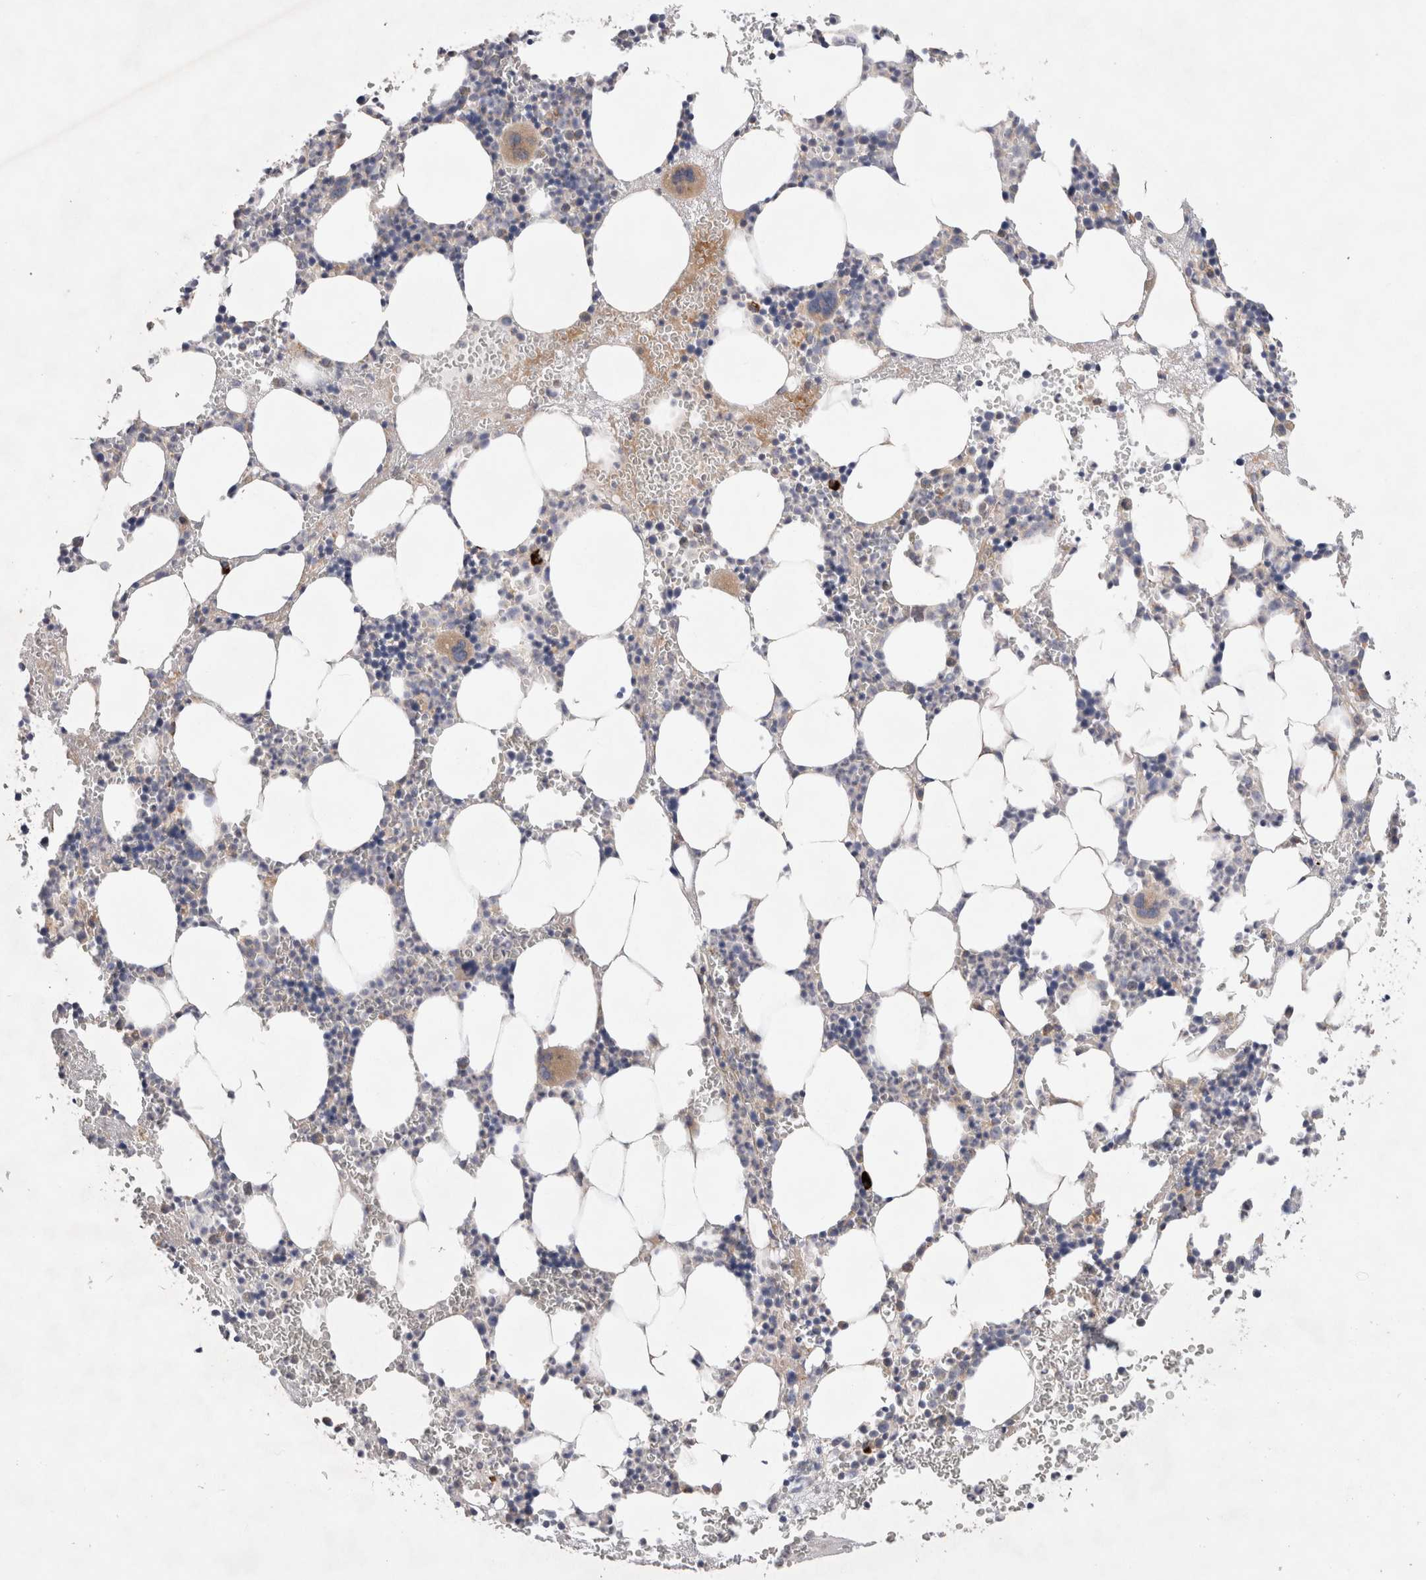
{"staining": {"intensity": "moderate", "quantity": "<25%", "location": "cytoplasmic/membranous"}, "tissue": "bone marrow", "cell_type": "Hematopoietic cells", "image_type": "normal", "snomed": [{"axis": "morphology", "description": "Normal tissue, NOS"}, {"axis": "morphology", "description": "Inflammation, NOS"}, {"axis": "topography", "description": "Bone marrow"}], "caption": "Immunohistochemical staining of benign human bone marrow shows moderate cytoplasmic/membranous protein positivity in approximately <25% of hematopoietic cells.", "gene": "TBC1D16", "patient": {"sex": "female", "age": 67}}